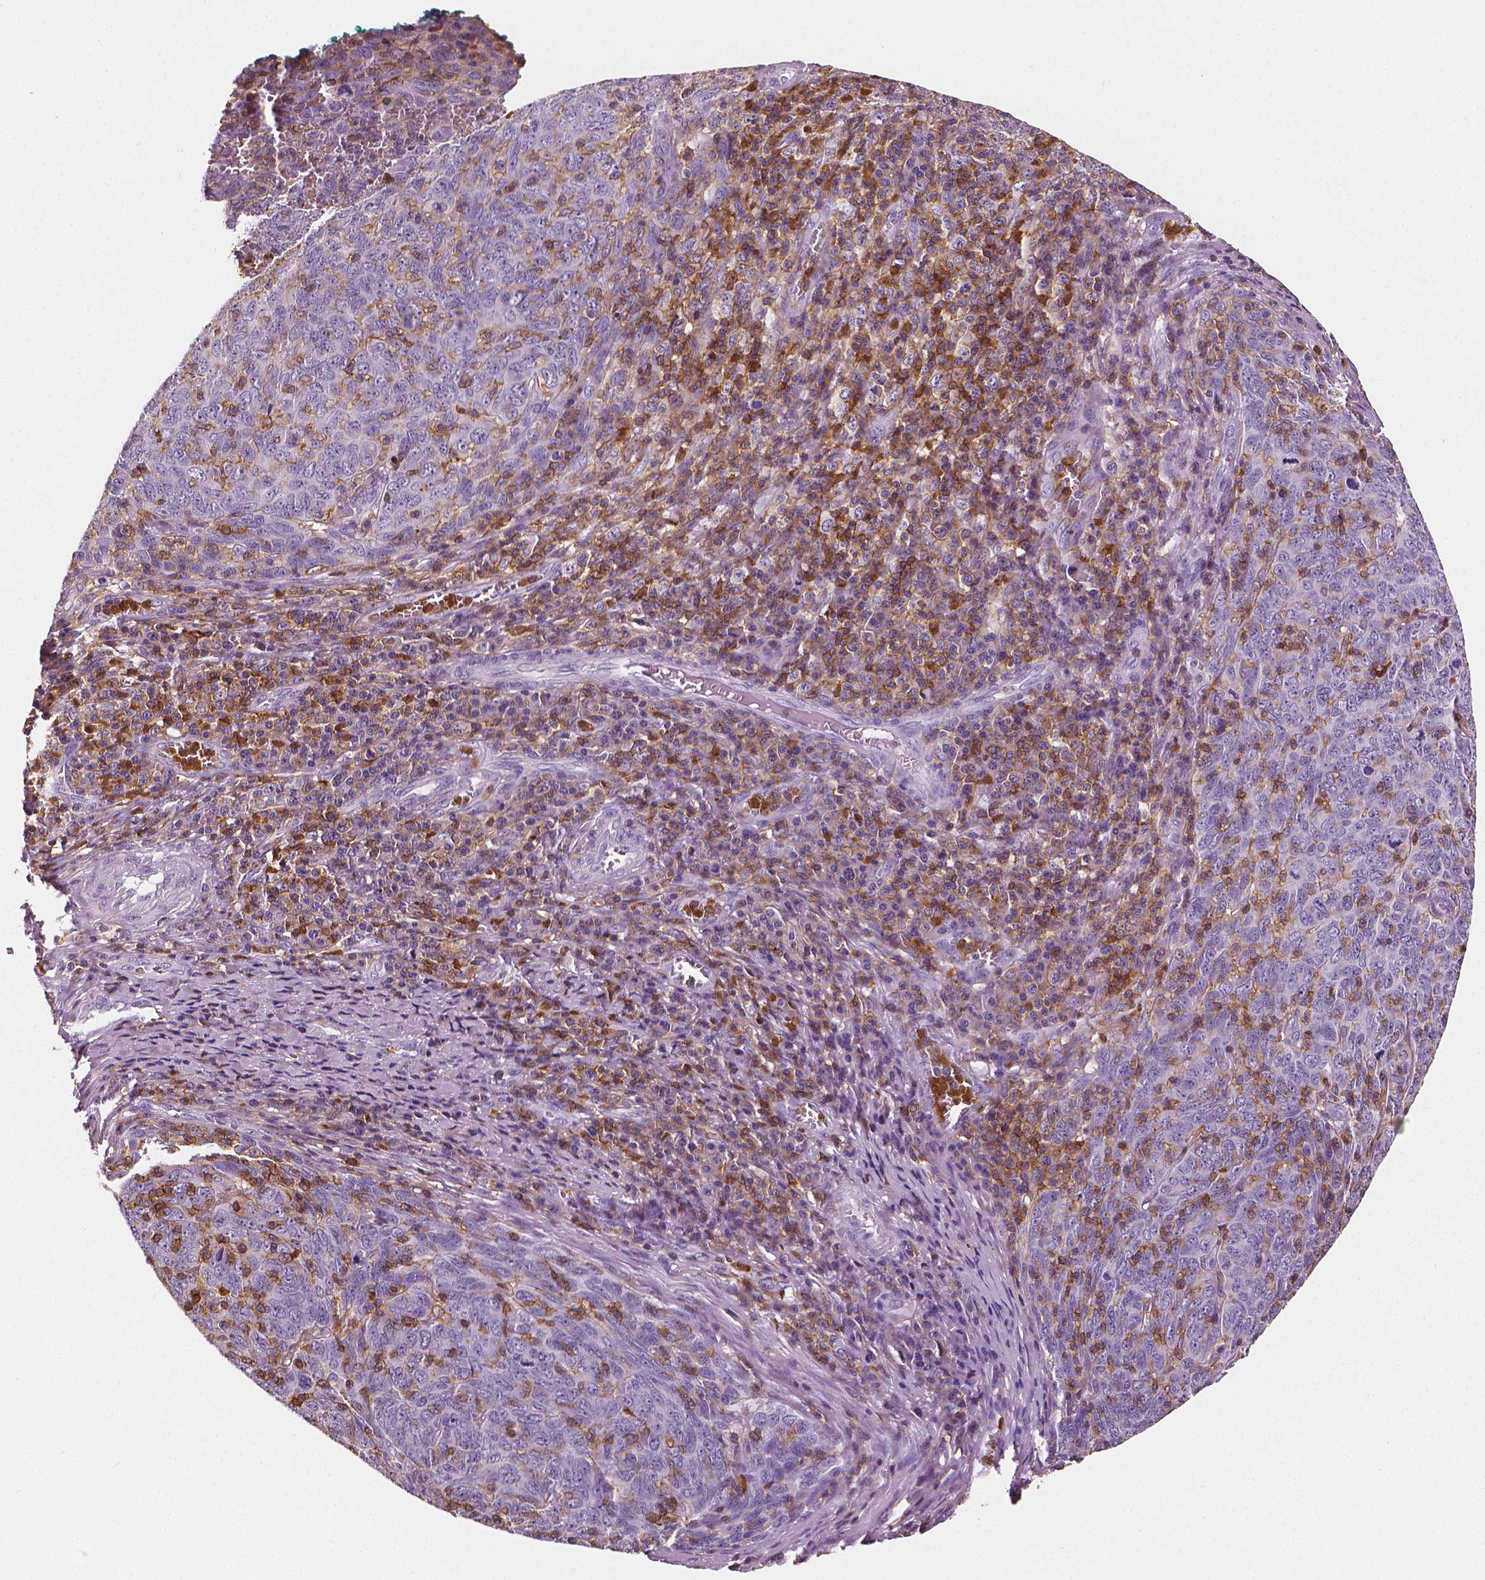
{"staining": {"intensity": "negative", "quantity": "none", "location": "none"}, "tissue": "skin cancer", "cell_type": "Tumor cells", "image_type": "cancer", "snomed": [{"axis": "morphology", "description": "Squamous cell carcinoma, NOS"}, {"axis": "topography", "description": "Skin"}, {"axis": "topography", "description": "Anal"}], "caption": "A micrograph of human skin squamous cell carcinoma is negative for staining in tumor cells.", "gene": "PTPRC", "patient": {"sex": "female", "age": 51}}